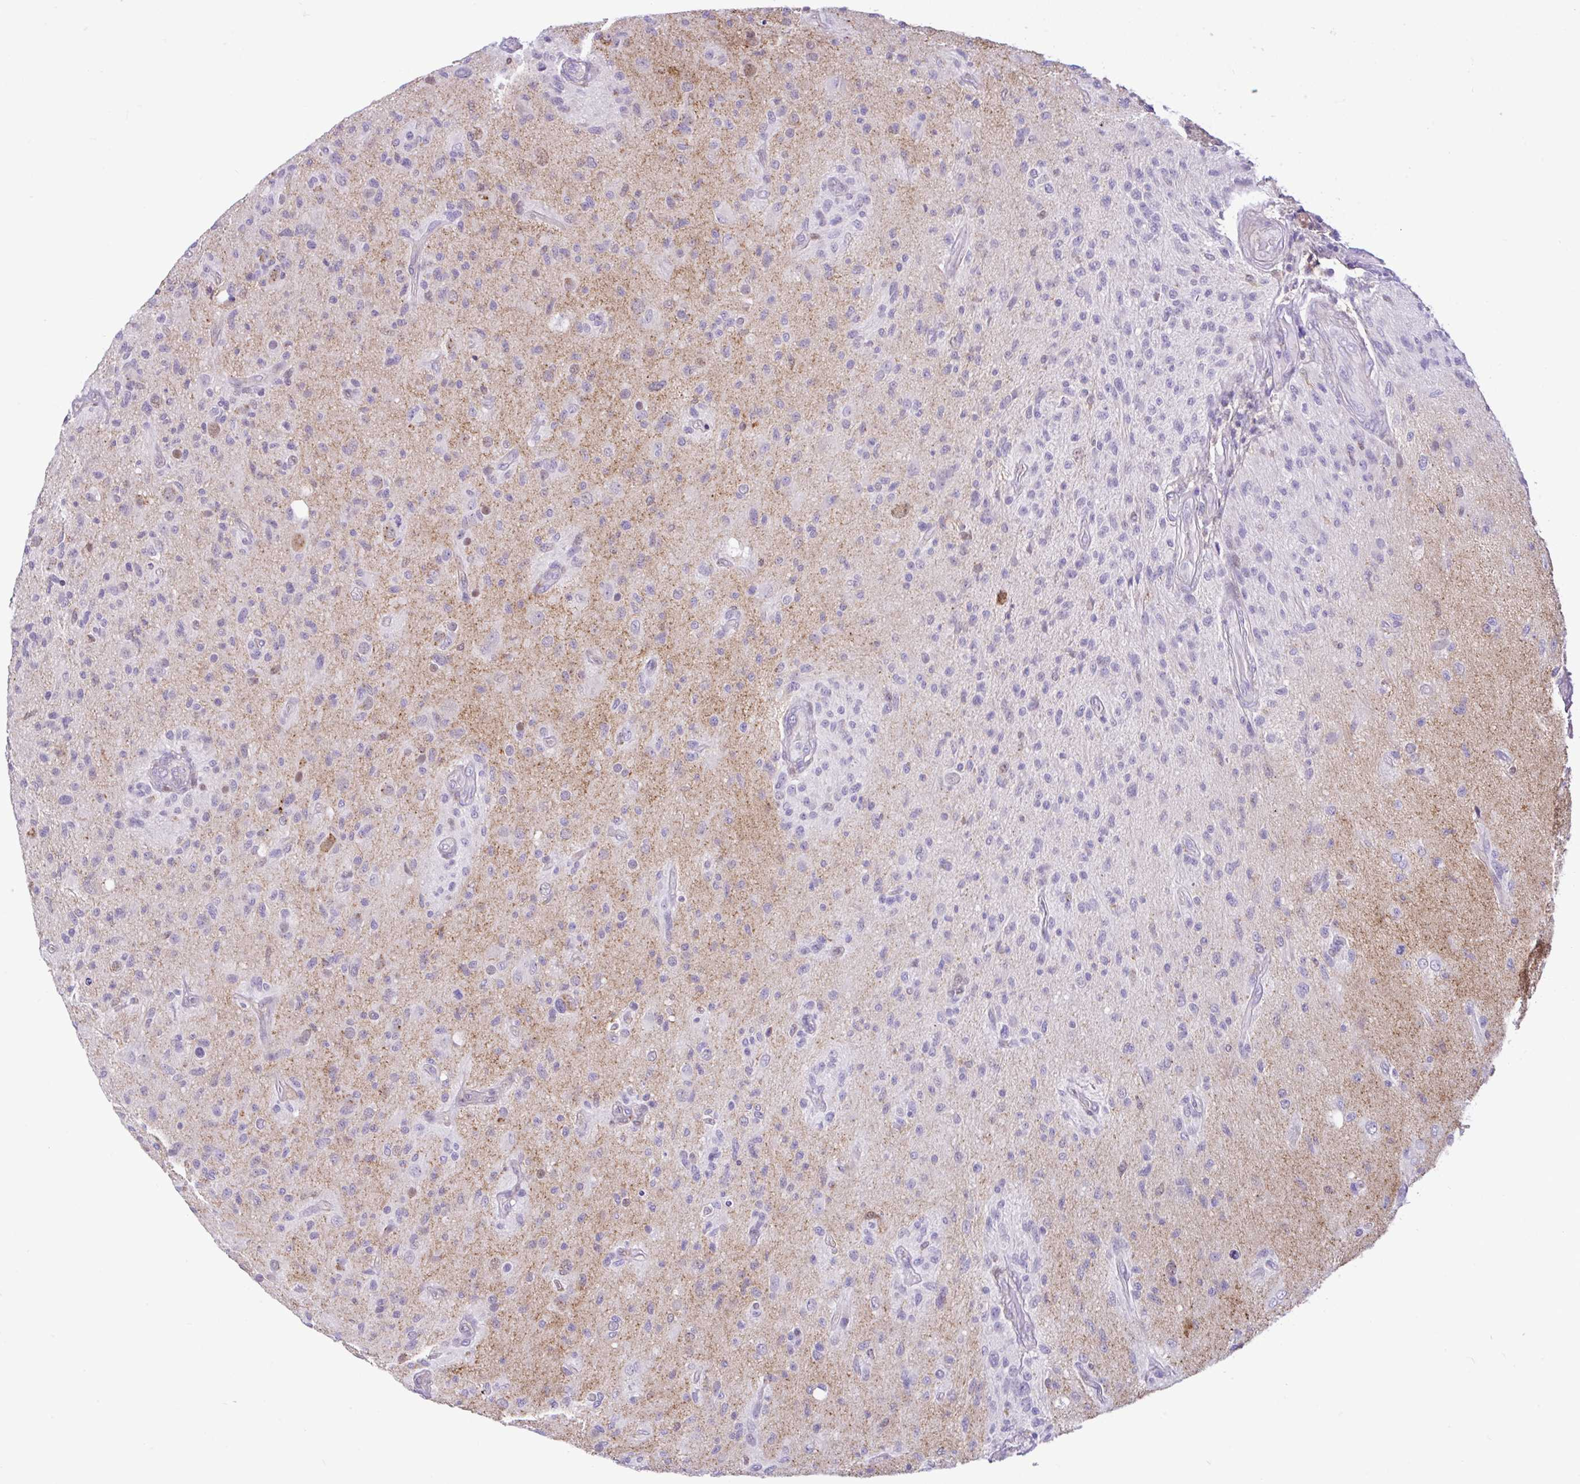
{"staining": {"intensity": "negative", "quantity": "none", "location": "none"}, "tissue": "glioma", "cell_type": "Tumor cells", "image_type": "cancer", "snomed": [{"axis": "morphology", "description": "Glioma, malignant, High grade"}, {"axis": "topography", "description": "Brain"}], "caption": "High magnification brightfield microscopy of malignant high-grade glioma stained with DAB (brown) and counterstained with hematoxylin (blue): tumor cells show no significant expression.", "gene": "ANO4", "patient": {"sex": "female", "age": 67}}